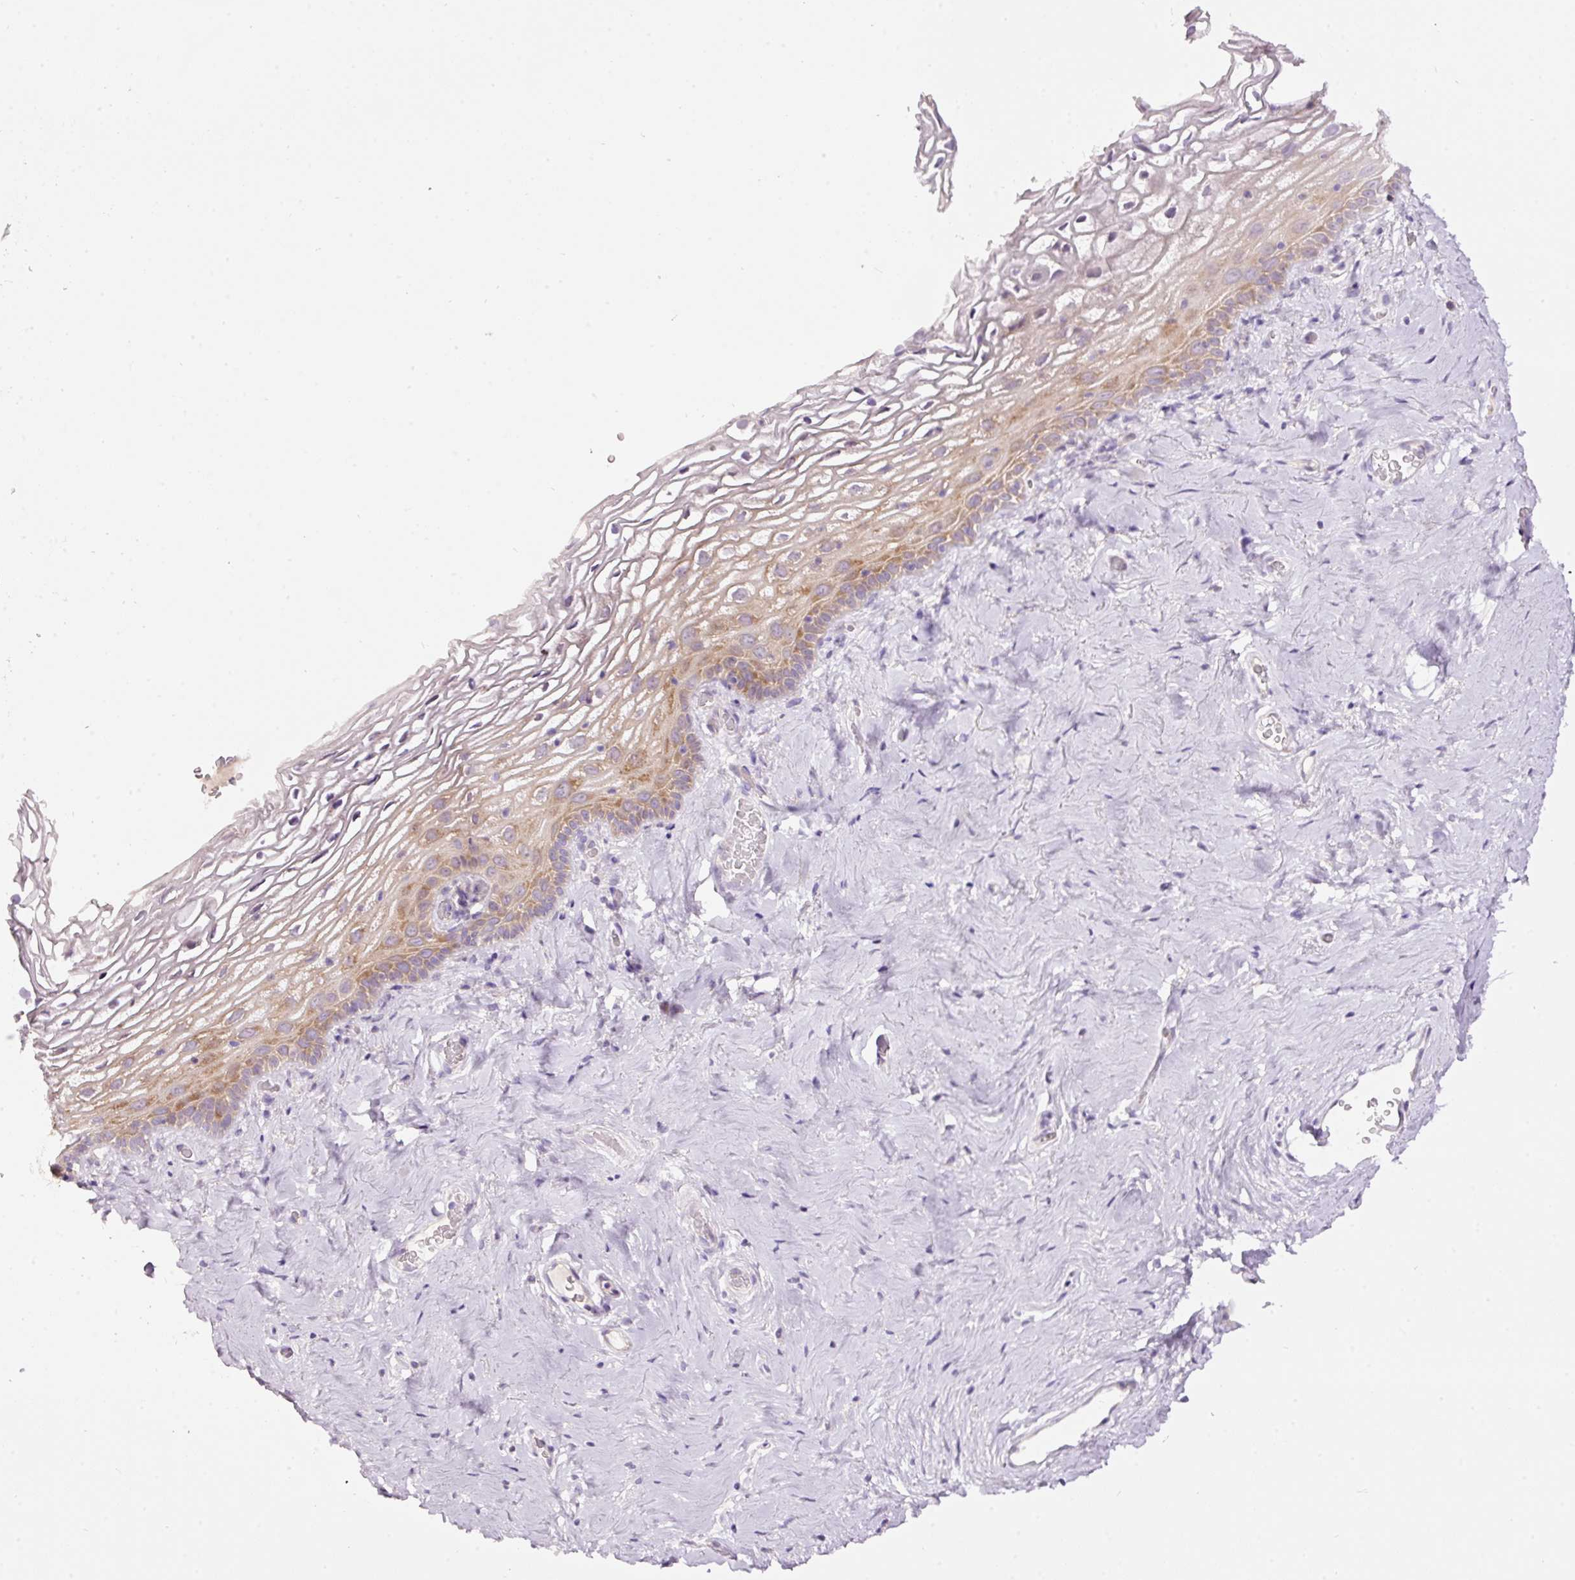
{"staining": {"intensity": "moderate", "quantity": "<25%", "location": "cytoplasmic/membranous"}, "tissue": "vagina", "cell_type": "Squamous epithelial cells", "image_type": "normal", "snomed": [{"axis": "morphology", "description": "Normal tissue, NOS"}, {"axis": "morphology", "description": "Adenocarcinoma, NOS"}, {"axis": "topography", "description": "Rectum"}, {"axis": "topography", "description": "Vagina"}, {"axis": "topography", "description": "Peripheral nerve tissue"}], "caption": "DAB (3,3'-diaminobenzidine) immunohistochemical staining of normal human vagina exhibits moderate cytoplasmic/membranous protein expression in approximately <25% of squamous epithelial cells.", "gene": "RSPO2", "patient": {"sex": "female", "age": 71}}